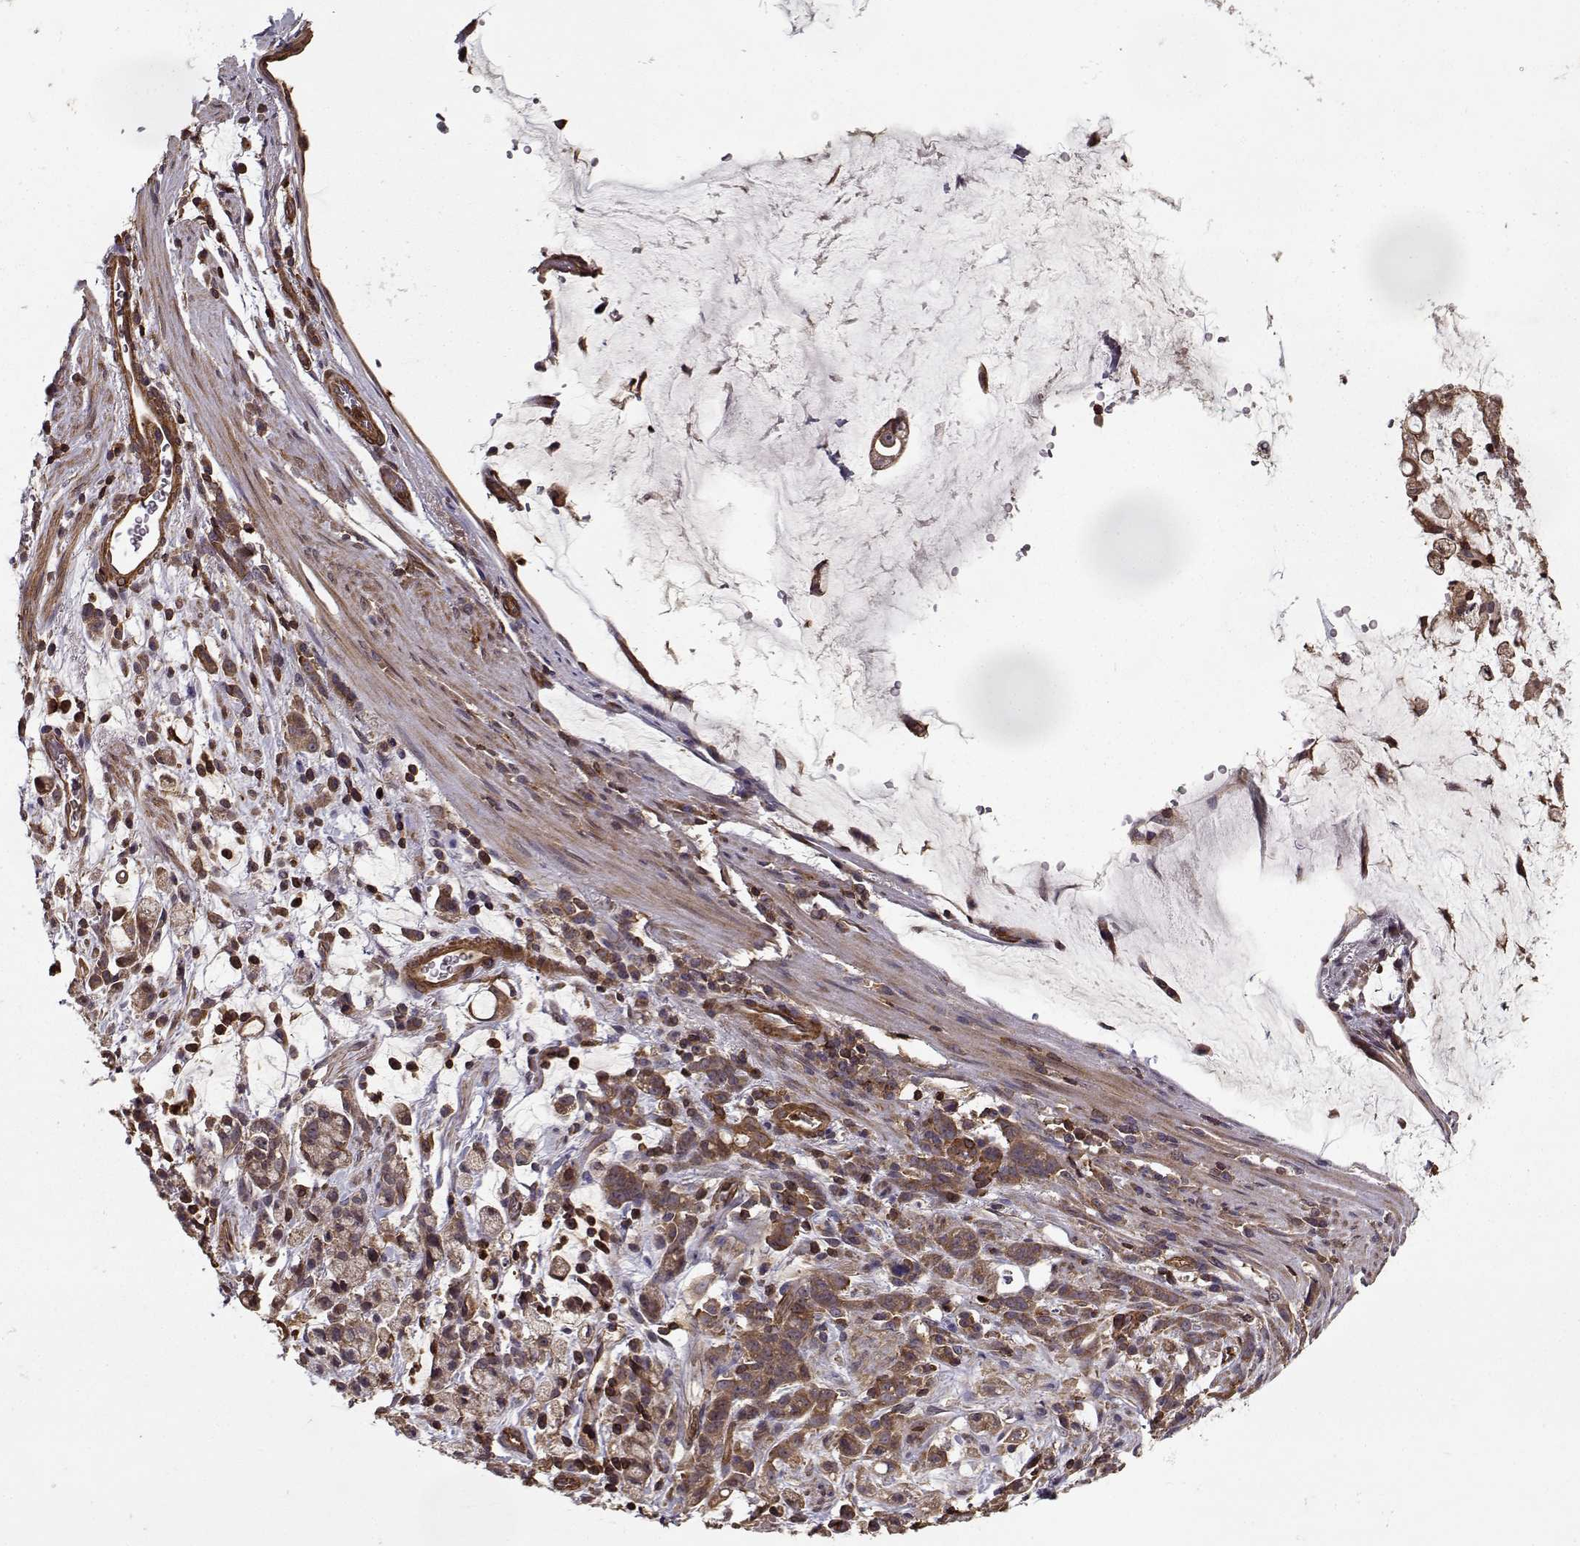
{"staining": {"intensity": "moderate", "quantity": "25%-75%", "location": "cytoplasmic/membranous"}, "tissue": "stomach cancer", "cell_type": "Tumor cells", "image_type": "cancer", "snomed": [{"axis": "morphology", "description": "Adenocarcinoma, NOS"}, {"axis": "topography", "description": "Stomach"}], "caption": "The immunohistochemical stain labels moderate cytoplasmic/membranous positivity in tumor cells of stomach cancer (adenocarcinoma) tissue. Nuclei are stained in blue.", "gene": "PPP1R12A", "patient": {"sex": "female", "age": 60}}